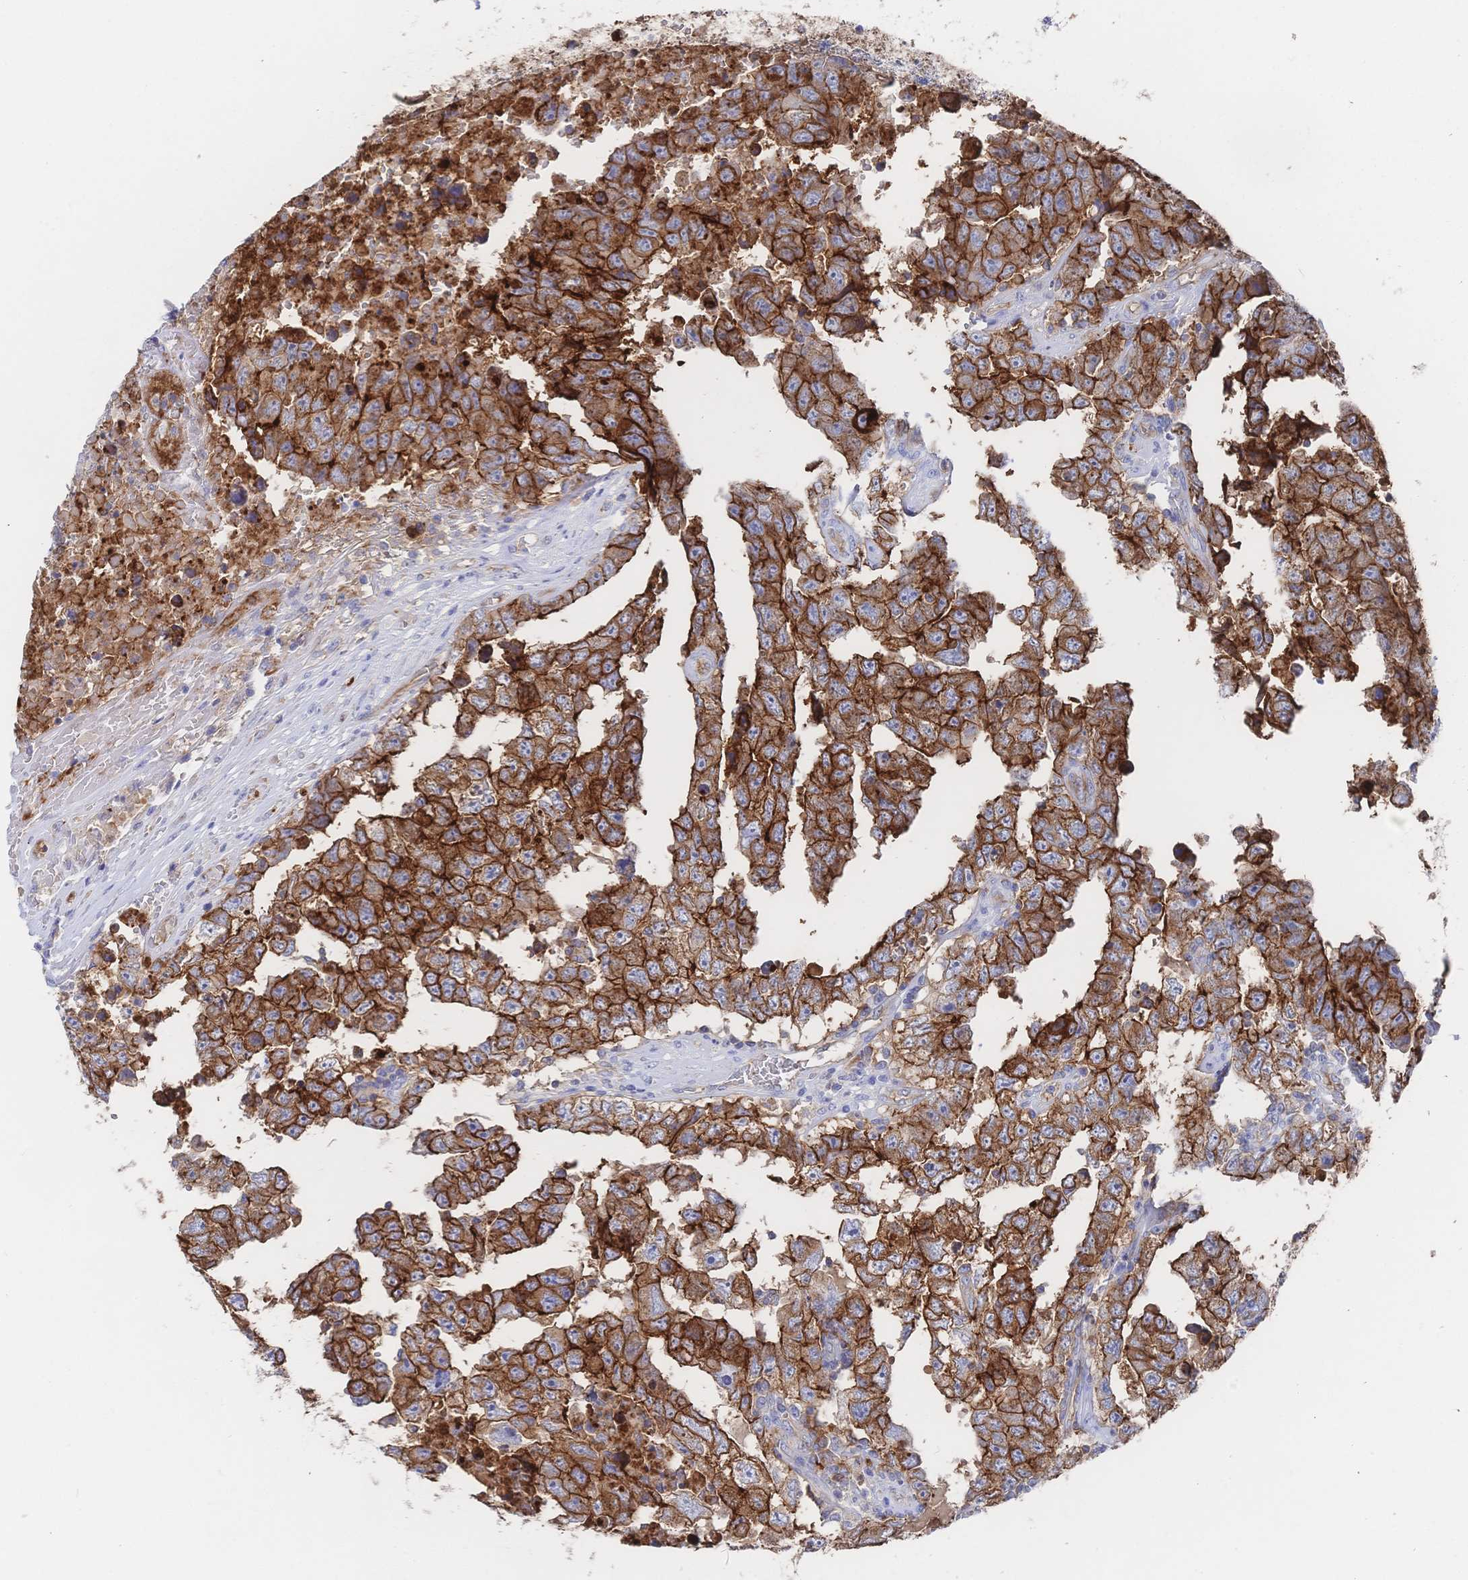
{"staining": {"intensity": "strong", "quantity": ">75%", "location": "cytoplasmic/membranous"}, "tissue": "testis cancer", "cell_type": "Tumor cells", "image_type": "cancer", "snomed": [{"axis": "morphology", "description": "Normal tissue, NOS"}, {"axis": "morphology", "description": "Carcinoma, Embryonal, NOS"}, {"axis": "topography", "description": "Testis"}, {"axis": "topography", "description": "Epididymis"}], "caption": "Immunohistochemistry (IHC) micrograph of human embryonal carcinoma (testis) stained for a protein (brown), which displays high levels of strong cytoplasmic/membranous positivity in about >75% of tumor cells.", "gene": "F11R", "patient": {"sex": "male", "age": 25}}